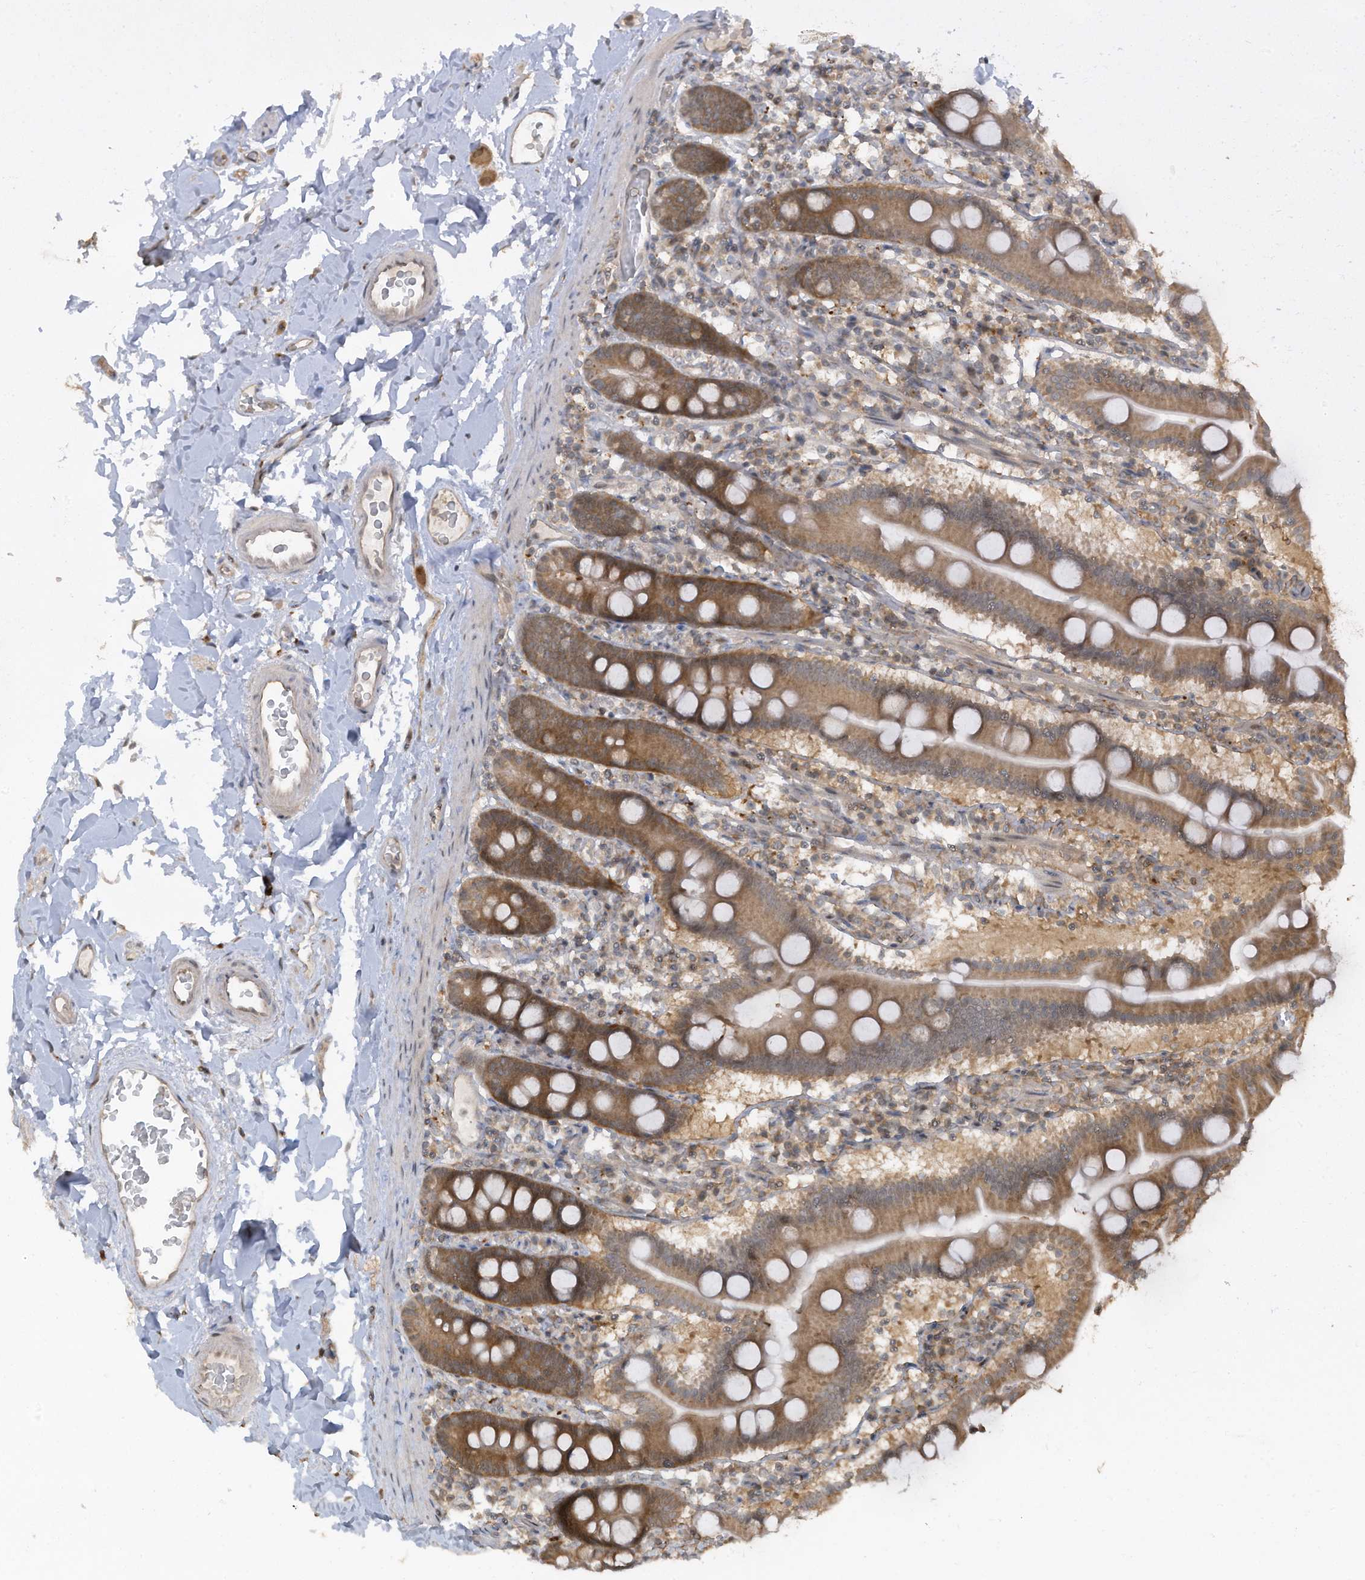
{"staining": {"intensity": "moderate", "quantity": ">75%", "location": "cytoplasmic/membranous"}, "tissue": "duodenum", "cell_type": "Glandular cells", "image_type": "normal", "snomed": [{"axis": "morphology", "description": "Normal tissue, NOS"}, {"axis": "topography", "description": "Duodenum"}], "caption": "An immunohistochemistry micrograph of normal tissue is shown. Protein staining in brown labels moderate cytoplasmic/membranous positivity in duodenum within glandular cells.", "gene": "TXNDC9", "patient": {"sex": "male", "age": 55}}